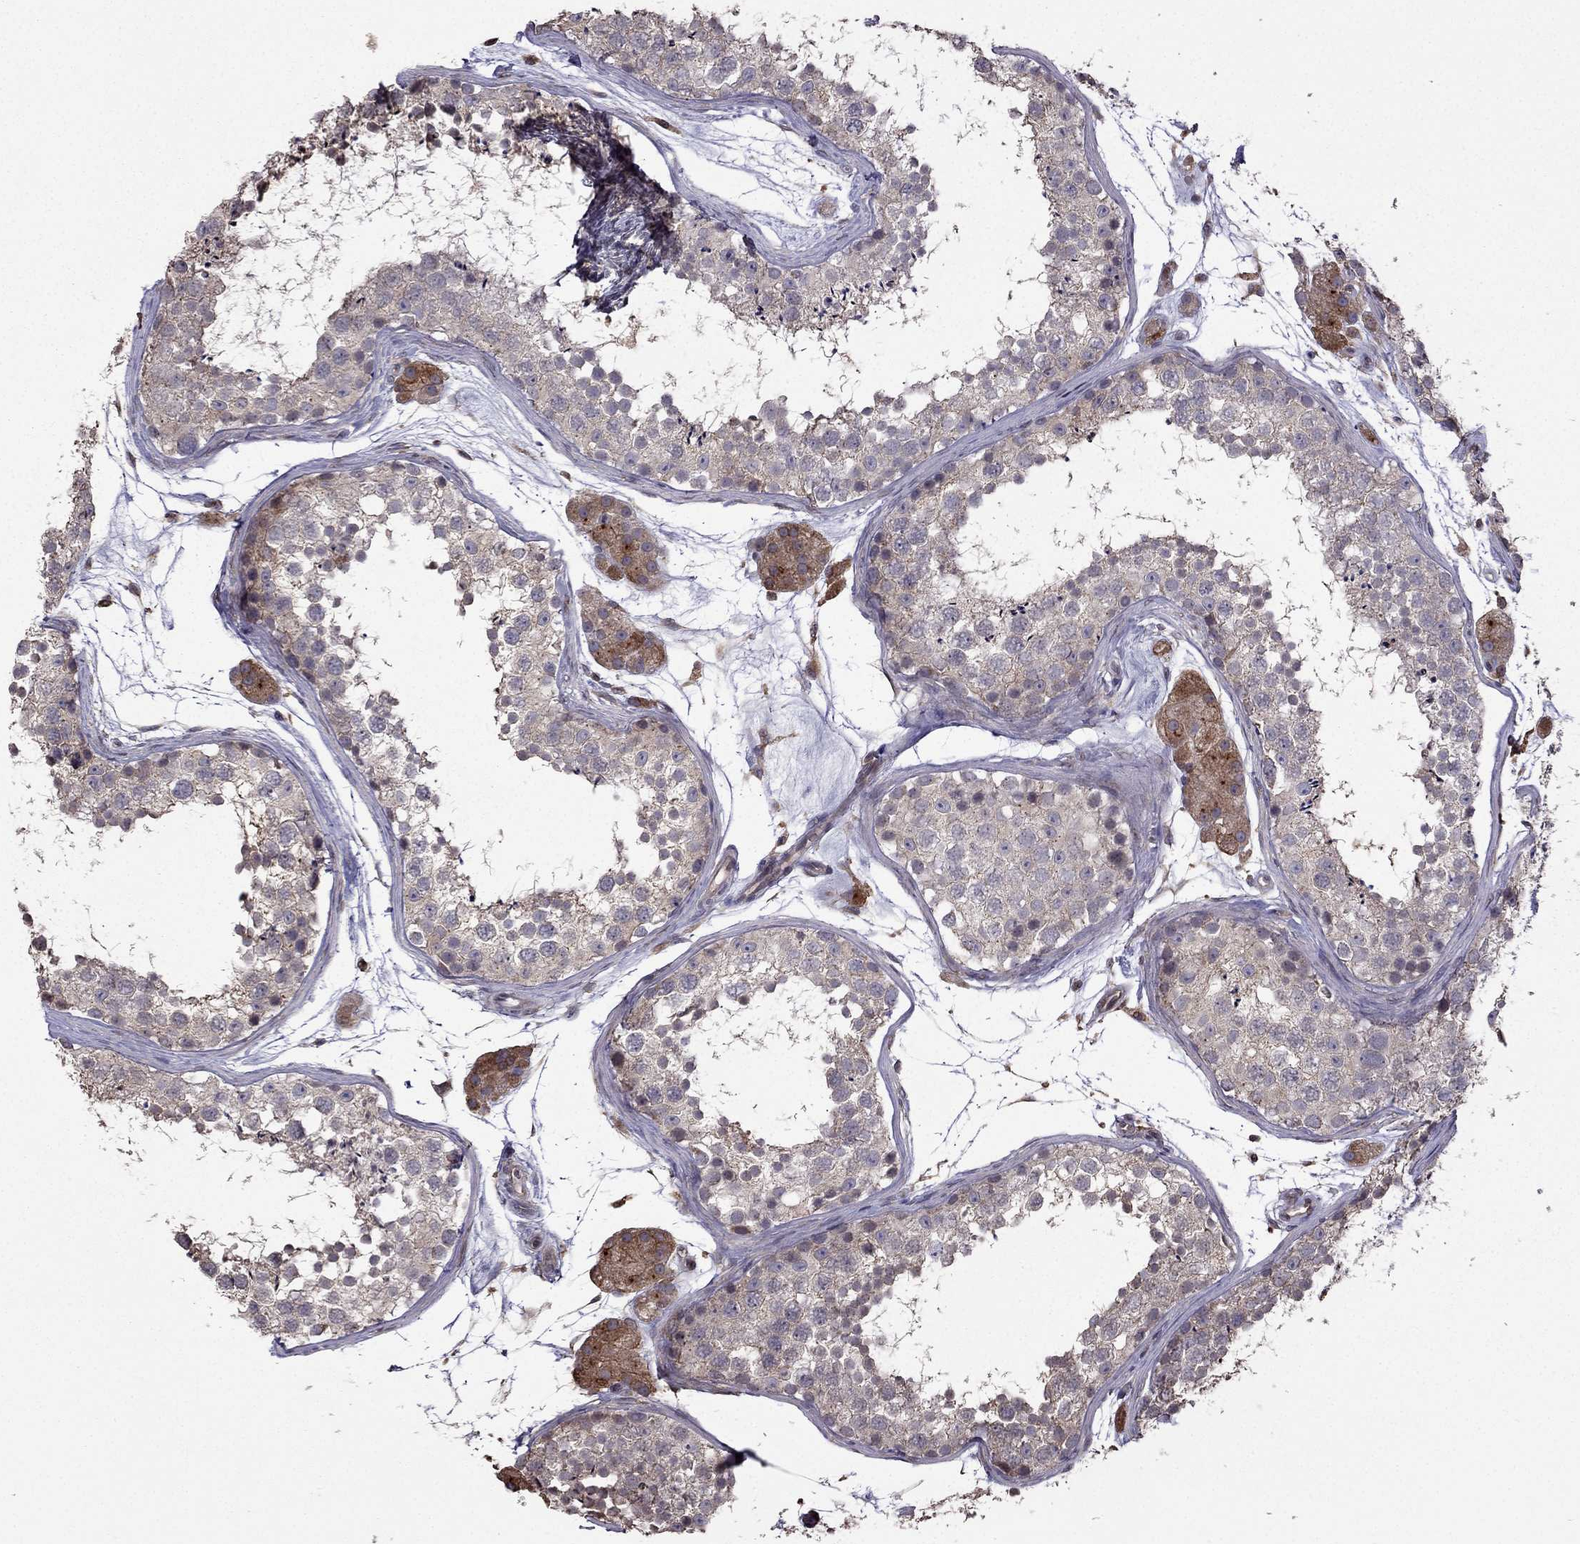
{"staining": {"intensity": "moderate", "quantity": "<25%", "location": "cytoplasmic/membranous"}, "tissue": "testis", "cell_type": "Cells in seminiferous ducts", "image_type": "normal", "snomed": [{"axis": "morphology", "description": "Normal tissue, NOS"}, {"axis": "topography", "description": "Testis"}], "caption": "Testis stained with immunohistochemistry displays moderate cytoplasmic/membranous positivity in approximately <25% of cells in seminiferous ducts. Ihc stains the protein of interest in brown and the nuclei are stained blue.", "gene": "IKBIP", "patient": {"sex": "male", "age": 41}}